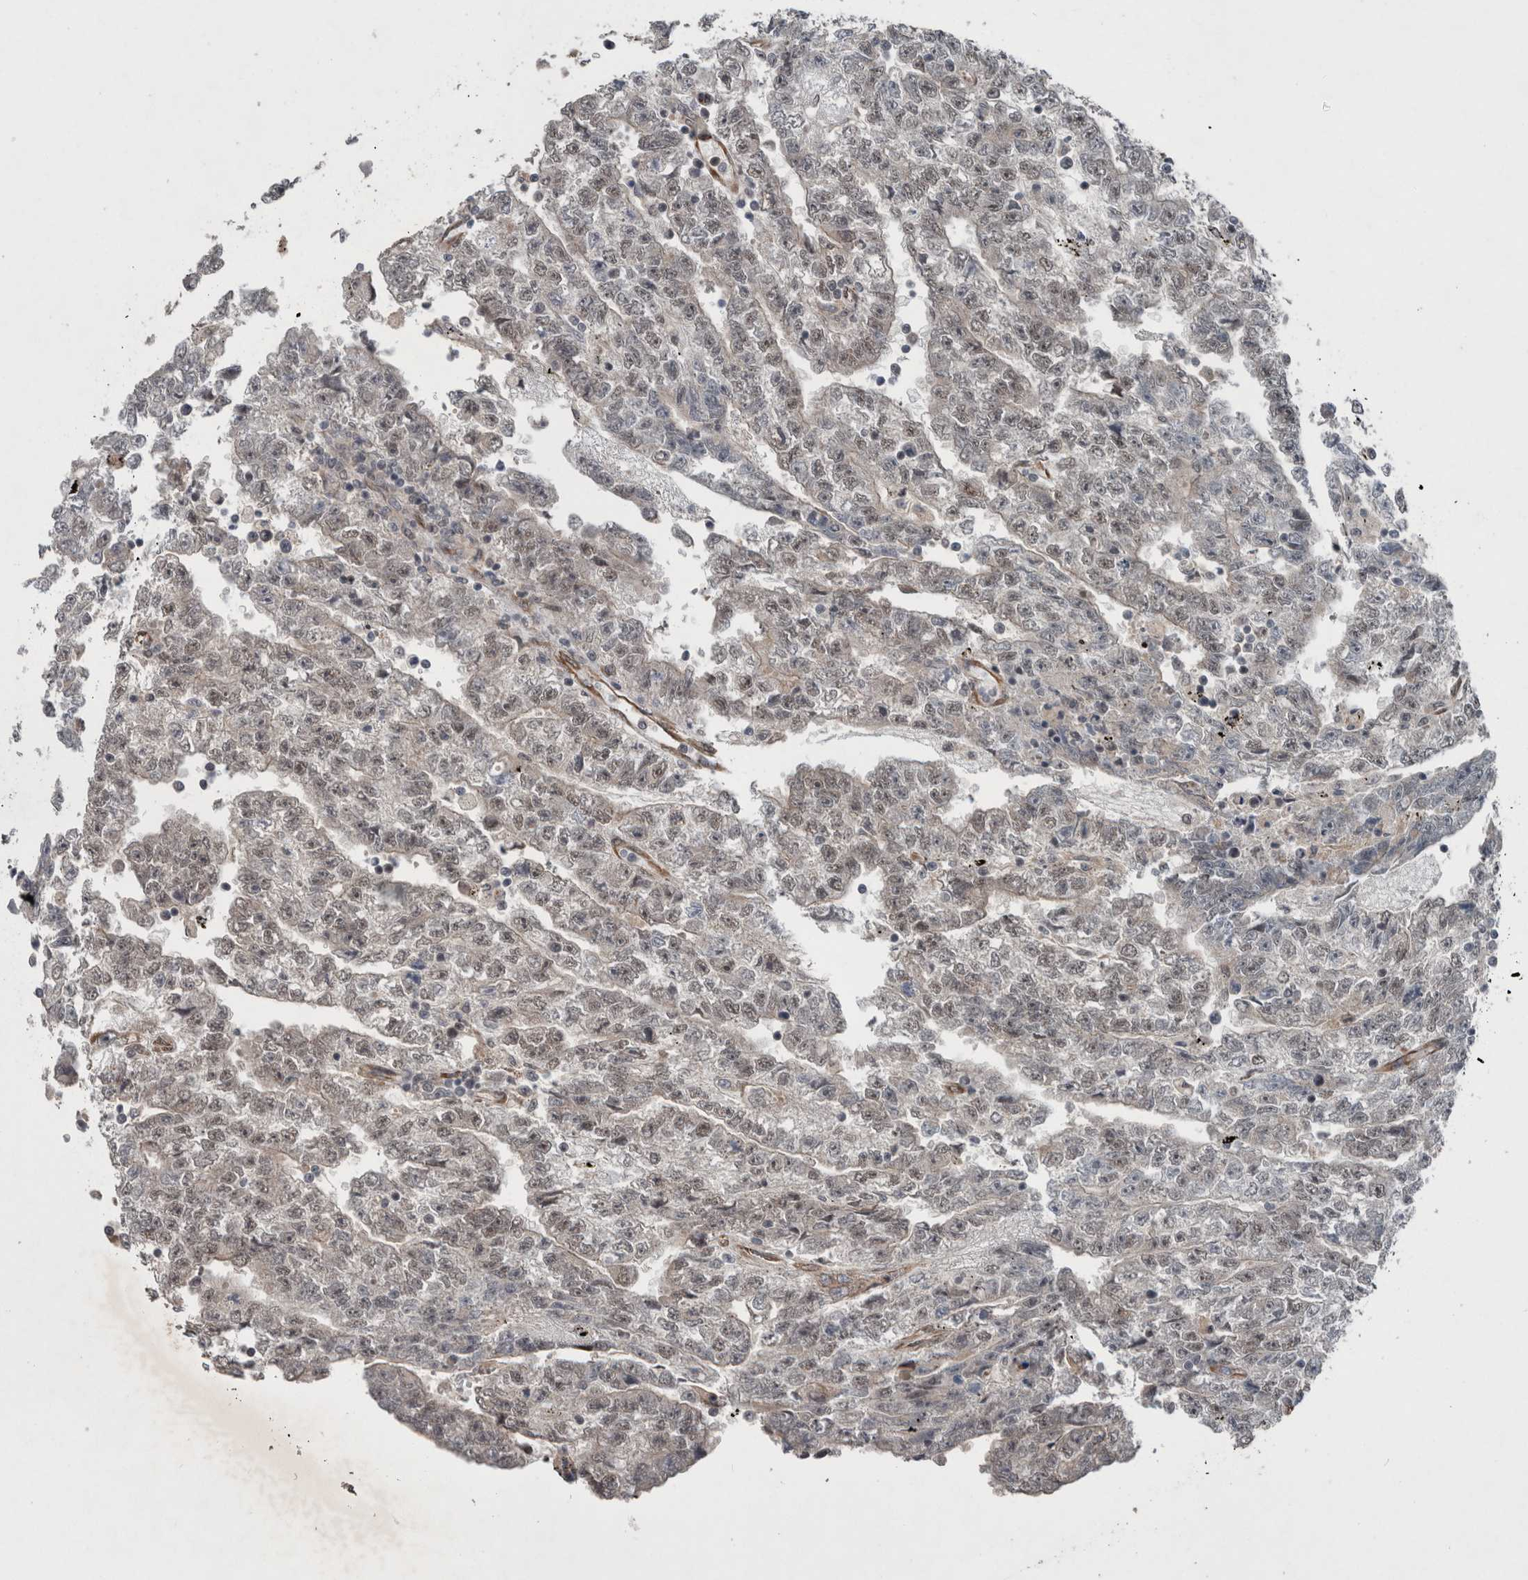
{"staining": {"intensity": "negative", "quantity": "none", "location": "none"}, "tissue": "testis cancer", "cell_type": "Tumor cells", "image_type": "cancer", "snomed": [{"axis": "morphology", "description": "Carcinoma, Embryonal, NOS"}, {"axis": "topography", "description": "Testis"}], "caption": "This histopathology image is of embryonal carcinoma (testis) stained with IHC to label a protein in brown with the nuclei are counter-stained blue. There is no staining in tumor cells. (Immunohistochemistry, brightfield microscopy, high magnification).", "gene": "GIMAP6", "patient": {"sex": "male", "age": 25}}